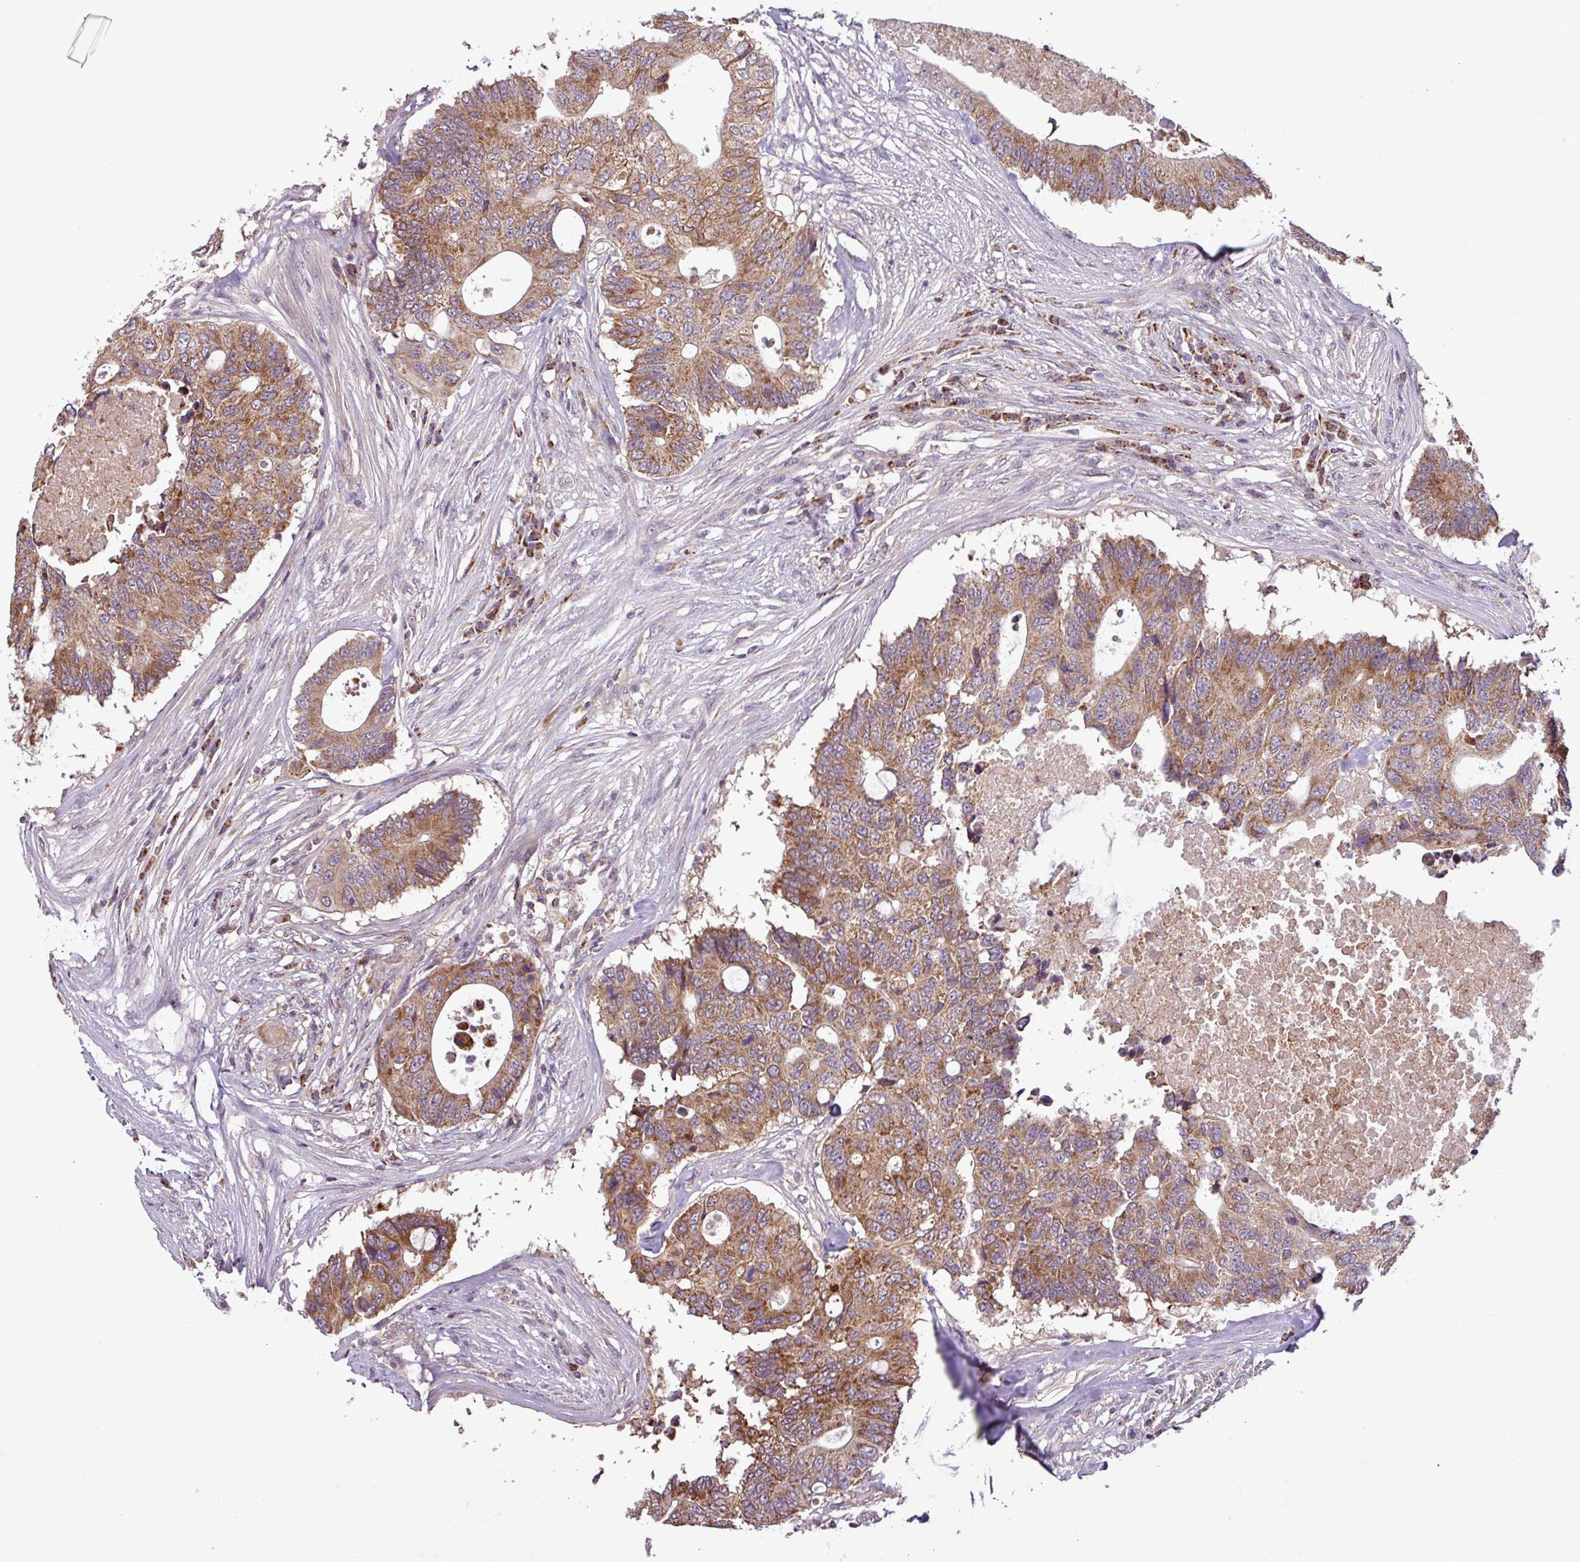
{"staining": {"intensity": "moderate", "quantity": ">75%", "location": "cytoplasmic/membranous"}, "tissue": "colorectal cancer", "cell_type": "Tumor cells", "image_type": "cancer", "snomed": [{"axis": "morphology", "description": "Adenocarcinoma, NOS"}, {"axis": "topography", "description": "Colon"}], "caption": "A brown stain labels moderate cytoplasmic/membranous staining of a protein in human adenocarcinoma (colorectal) tumor cells. (Brightfield microscopy of DAB IHC at high magnification).", "gene": "MCTP2", "patient": {"sex": "male", "age": 71}}